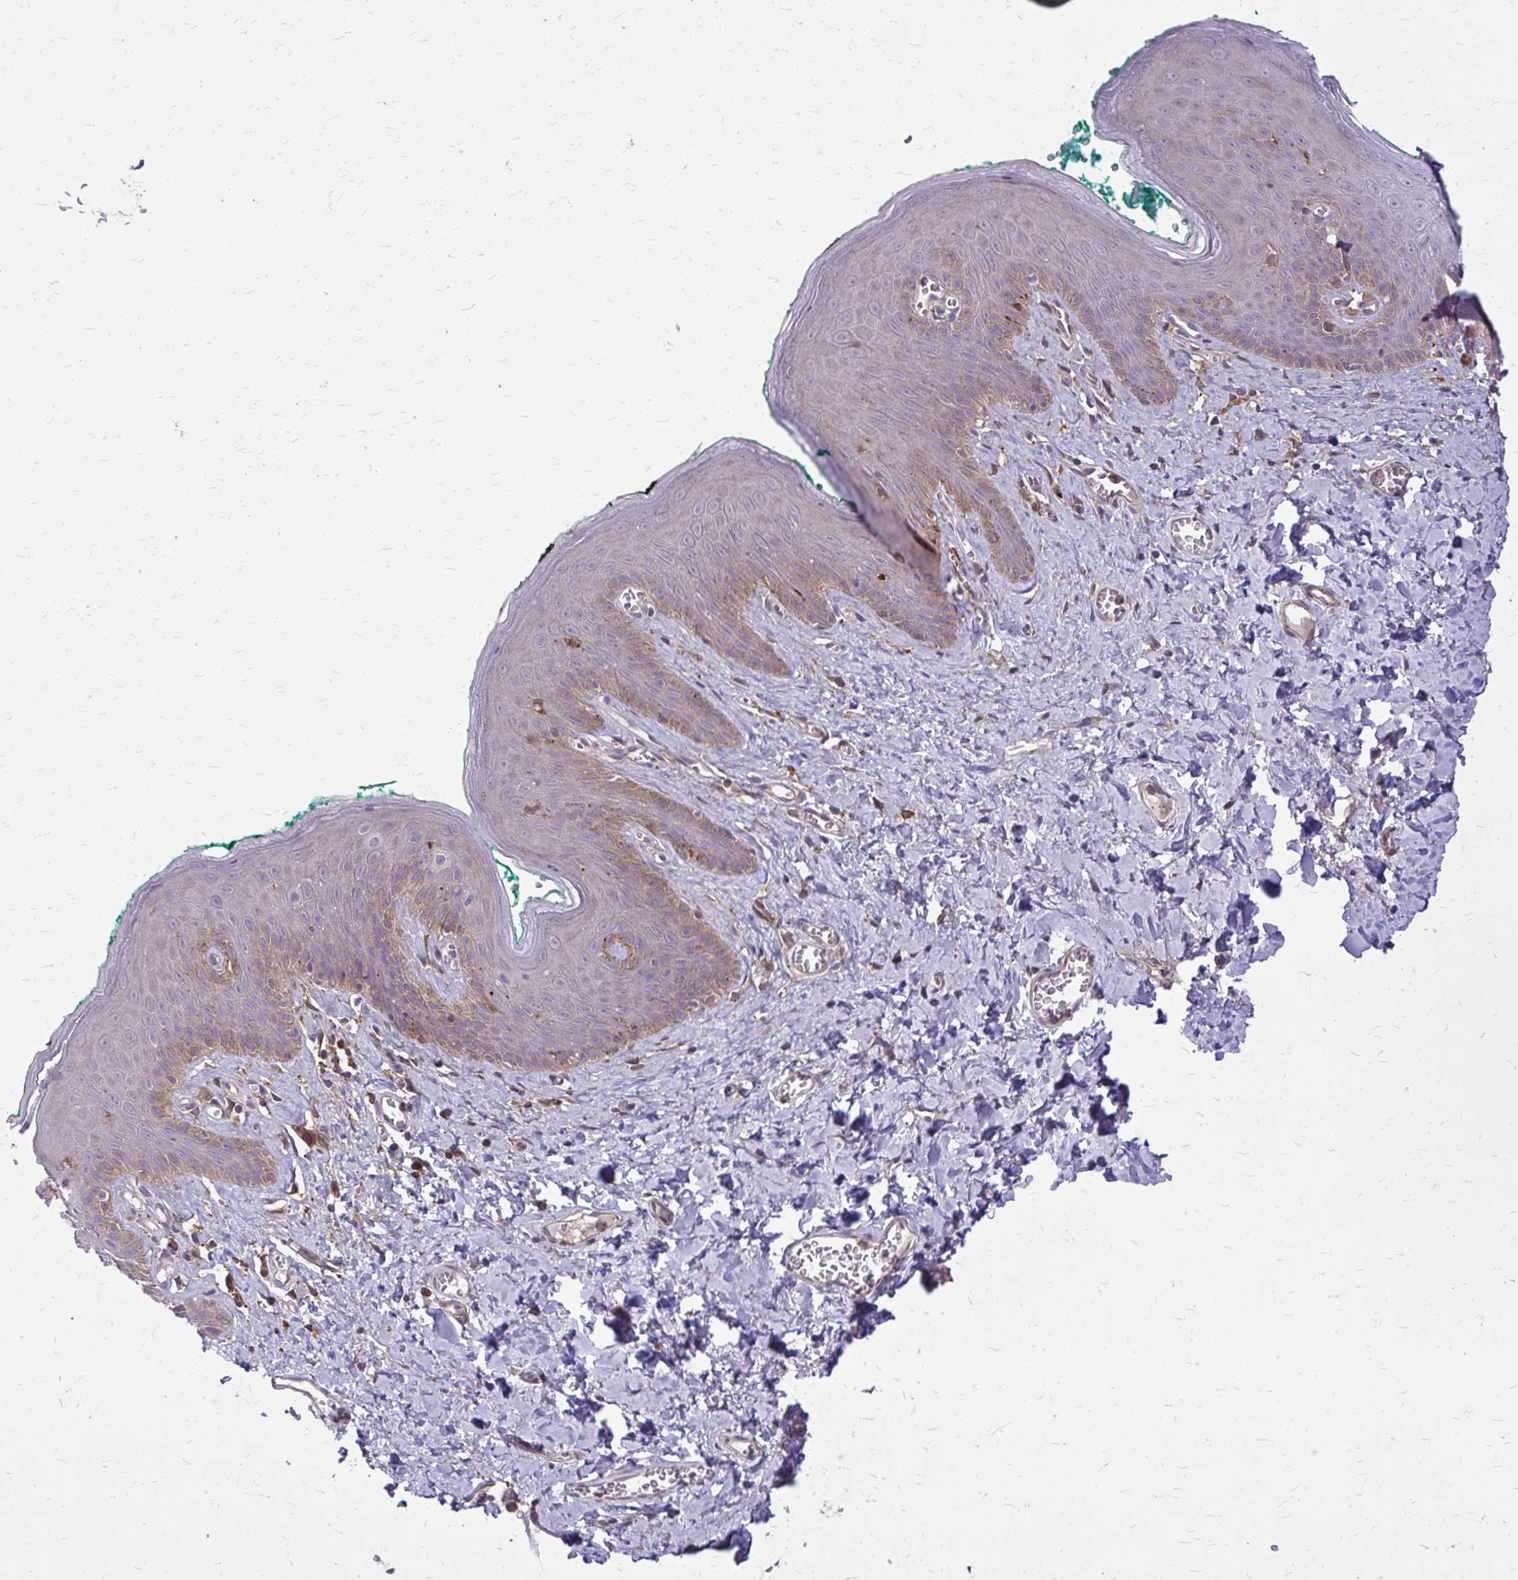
{"staining": {"intensity": "moderate", "quantity": "25%-75%", "location": "cytoplasmic/membranous"}, "tissue": "skin", "cell_type": "Epidermal cells", "image_type": "normal", "snomed": [{"axis": "morphology", "description": "Normal tissue, NOS"}, {"axis": "topography", "description": "Vulva"}, {"axis": "topography", "description": "Peripheral nerve tissue"}], "caption": "Skin stained for a protein displays moderate cytoplasmic/membranous positivity in epidermal cells. Using DAB (3,3'-diaminobenzidine) (brown) and hematoxylin (blue) stains, captured at high magnification using brightfield microscopy.", "gene": "OXNAD1", "patient": {"sex": "female", "age": 66}}